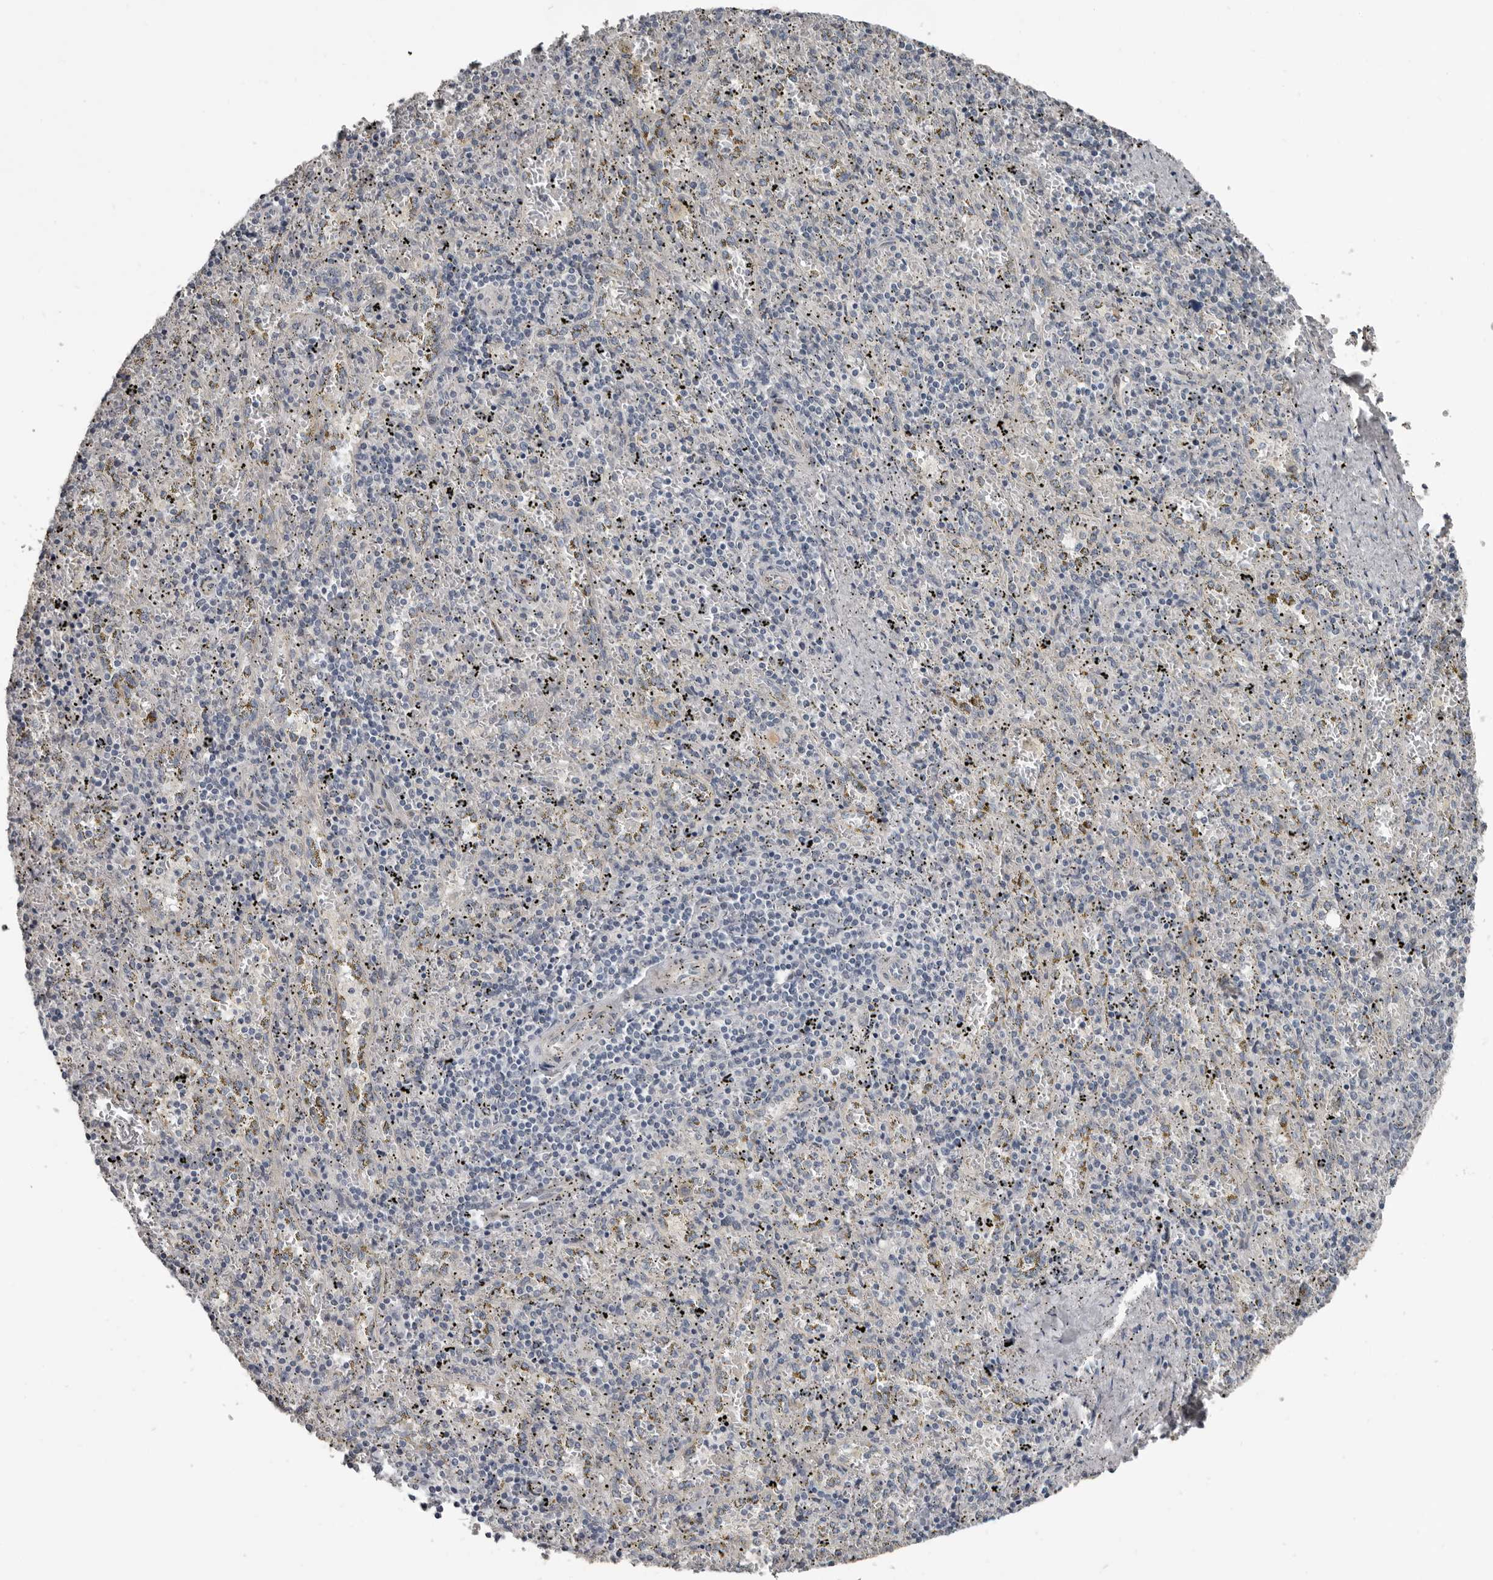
{"staining": {"intensity": "negative", "quantity": "none", "location": "none"}, "tissue": "spleen", "cell_type": "Cells in red pulp", "image_type": "normal", "snomed": [{"axis": "morphology", "description": "Normal tissue, NOS"}, {"axis": "topography", "description": "Spleen"}], "caption": "IHC of unremarkable spleen shows no staining in cells in red pulp.", "gene": "C1orf216", "patient": {"sex": "male", "age": 11}}